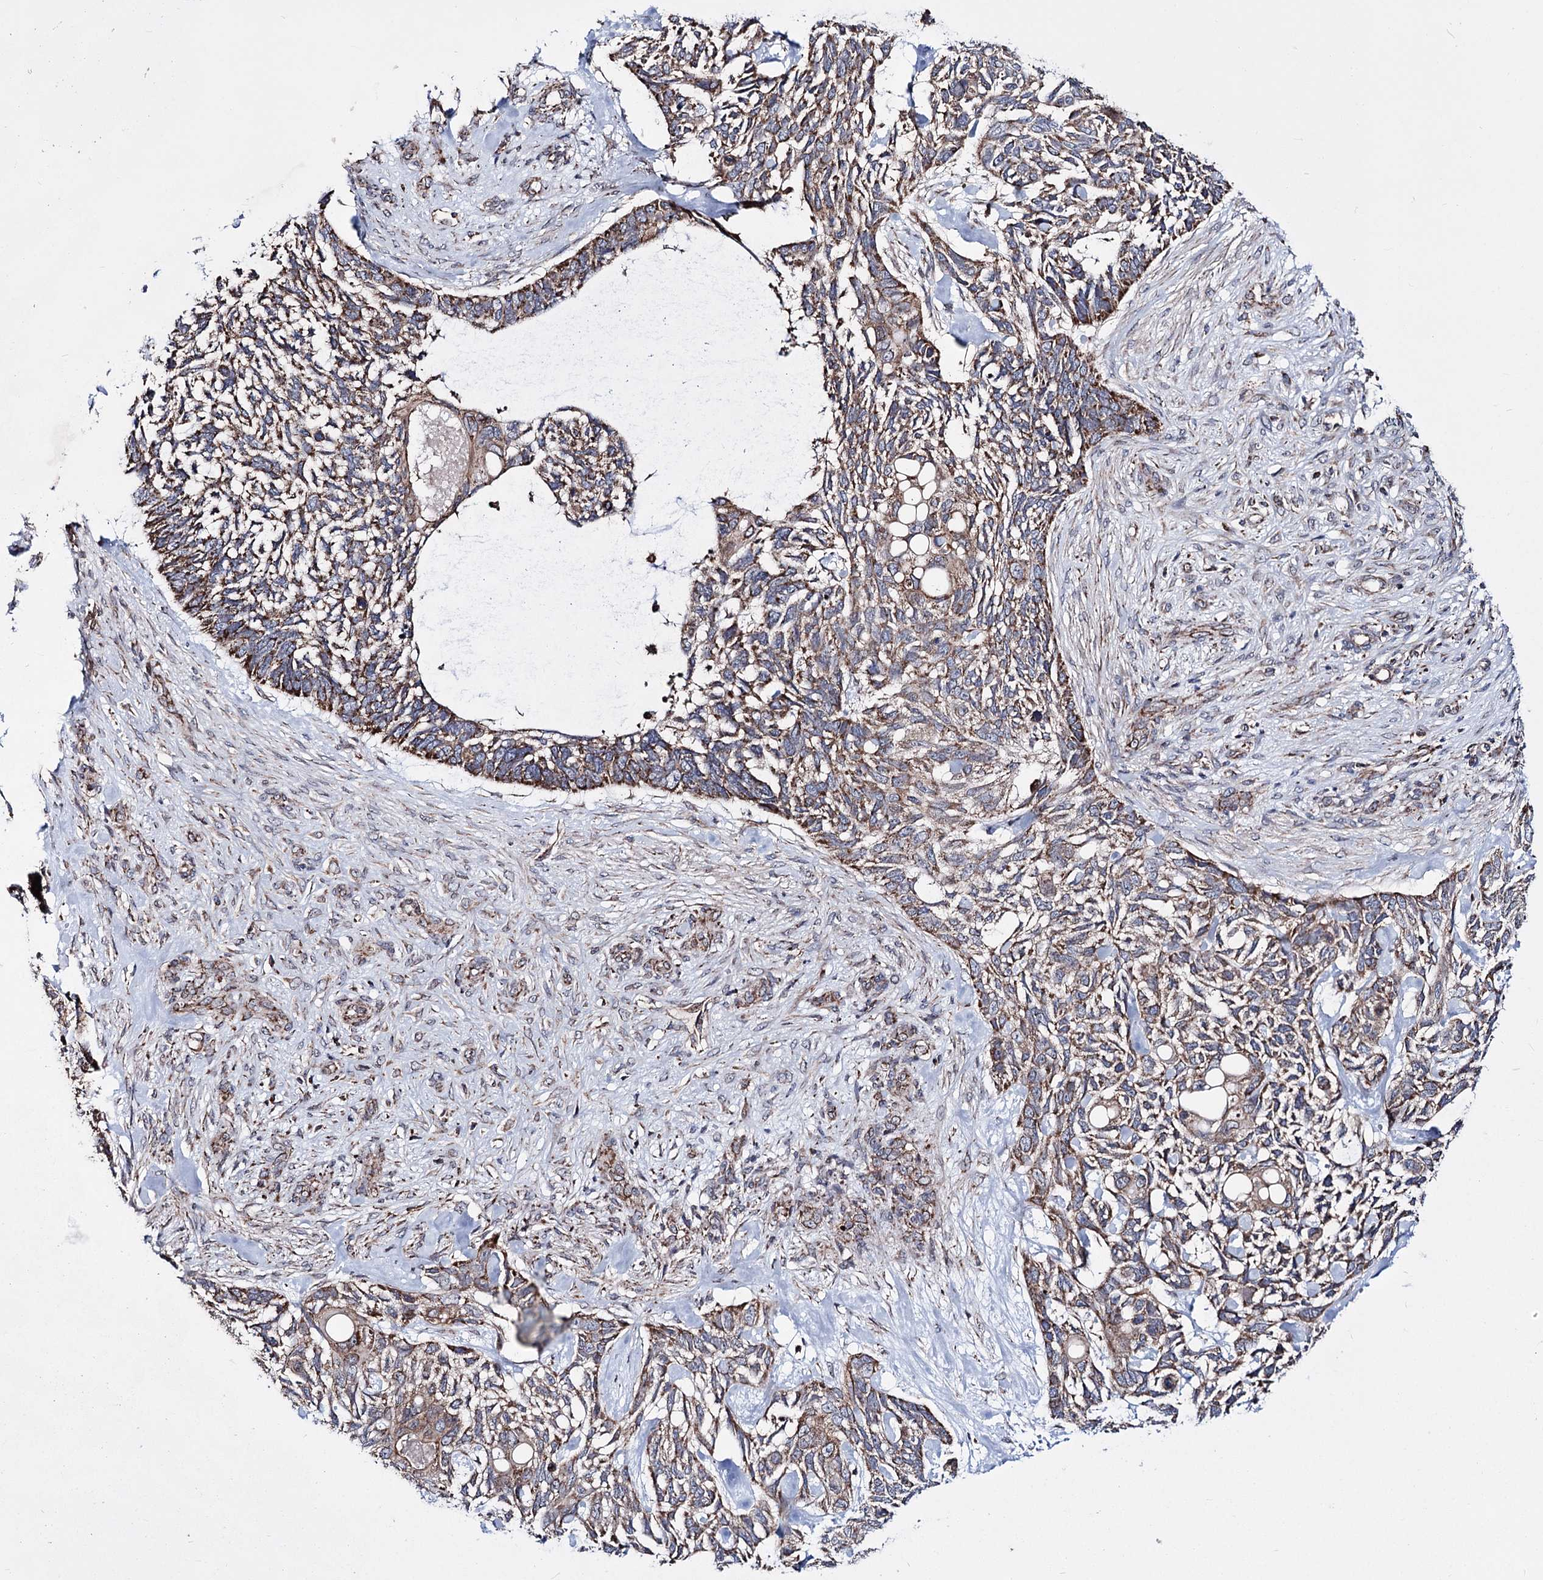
{"staining": {"intensity": "moderate", "quantity": "25%-75%", "location": "cytoplasmic/membranous"}, "tissue": "skin cancer", "cell_type": "Tumor cells", "image_type": "cancer", "snomed": [{"axis": "morphology", "description": "Basal cell carcinoma"}, {"axis": "topography", "description": "Skin"}], "caption": "Basal cell carcinoma (skin) stained with a protein marker reveals moderate staining in tumor cells.", "gene": "CREB3L4", "patient": {"sex": "male", "age": 88}}